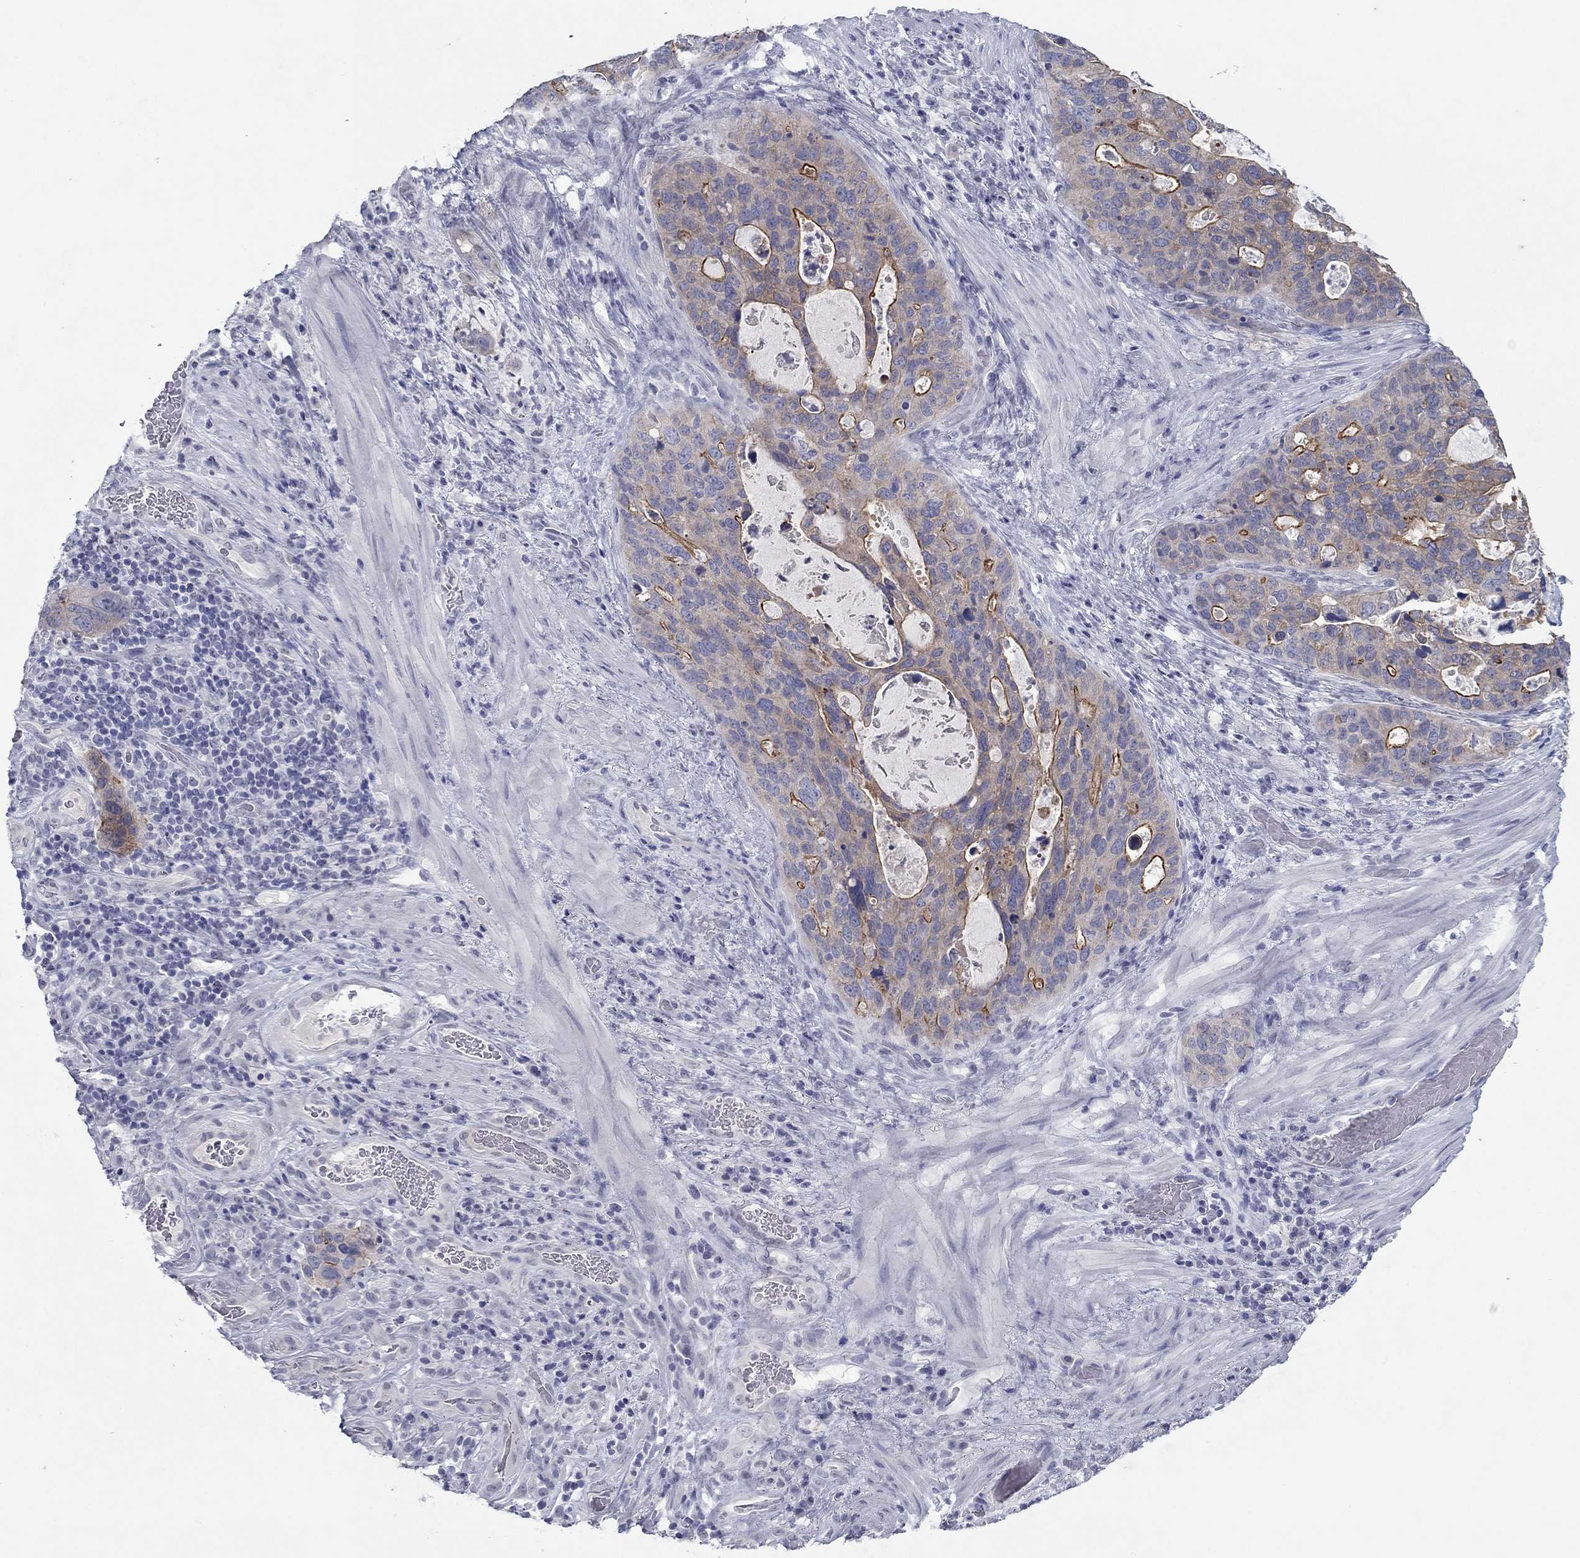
{"staining": {"intensity": "strong", "quantity": "<25%", "location": "cytoplasmic/membranous"}, "tissue": "stomach cancer", "cell_type": "Tumor cells", "image_type": "cancer", "snomed": [{"axis": "morphology", "description": "Adenocarcinoma, NOS"}, {"axis": "topography", "description": "Stomach"}], "caption": "Approximately <25% of tumor cells in human stomach cancer (adenocarcinoma) demonstrate strong cytoplasmic/membranous protein staining as visualized by brown immunohistochemical staining.", "gene": "PLS1", "patient": {"sex": "male", "age": 54}}